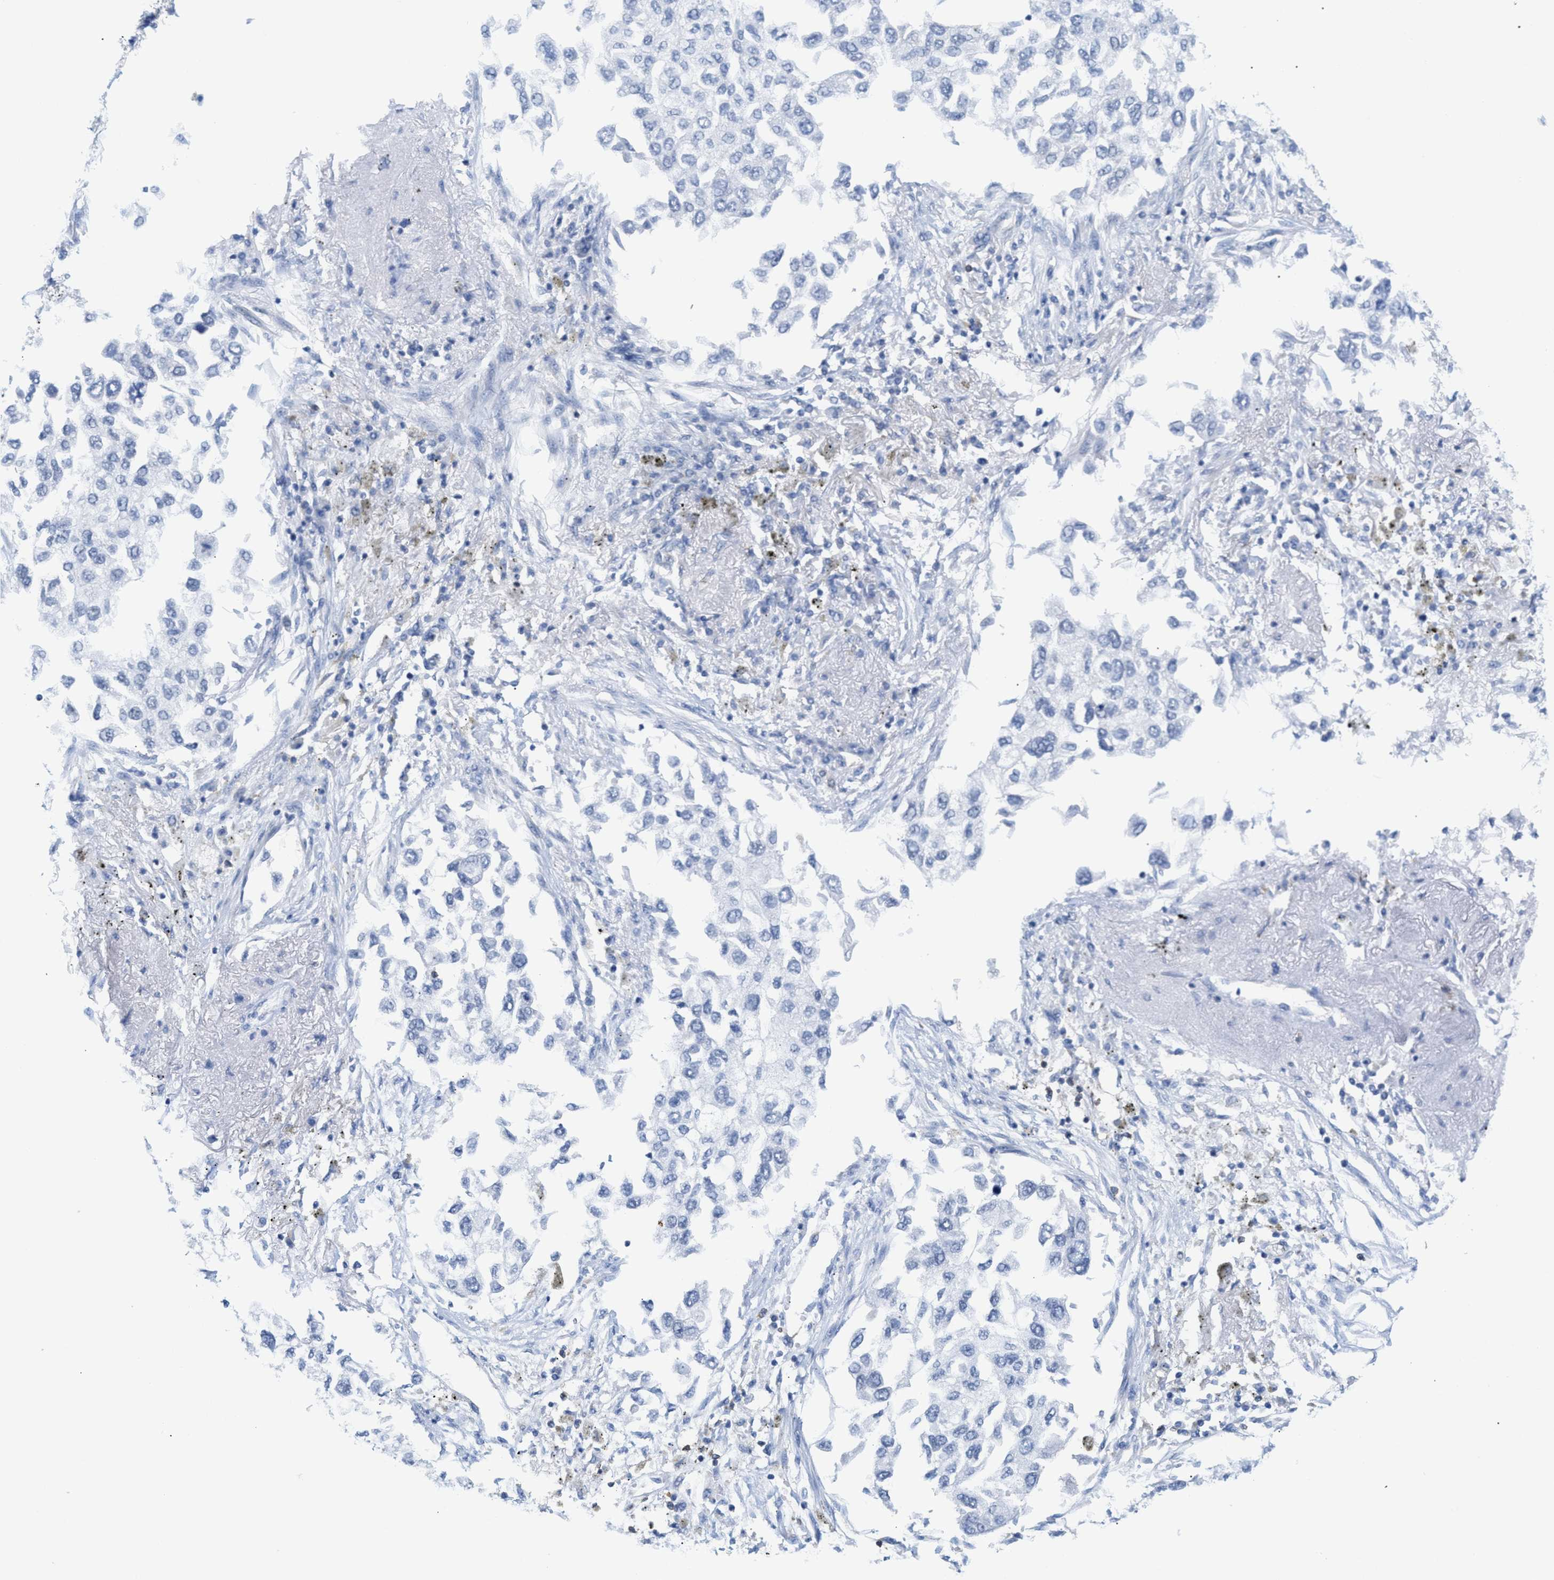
{"staining": {"intensity": "negative", "quantity": "none", "location": "none"}, "tissue": "lung cancer", "cell_type": "Tumor cells", "image_type": "cancer", "snomed": [{"axis": "morphology", "description": "Inflammation, NOS"}, {"axis": "morphology", "description": "Adenocarcinoma, NOS"}, {"axis": "topography", "description": "Lung"}], "caption": "Tumor cells show no significant staining in lung cancer.", "gene": "IL16", "patient": {"sex": "male", "age": 63}}